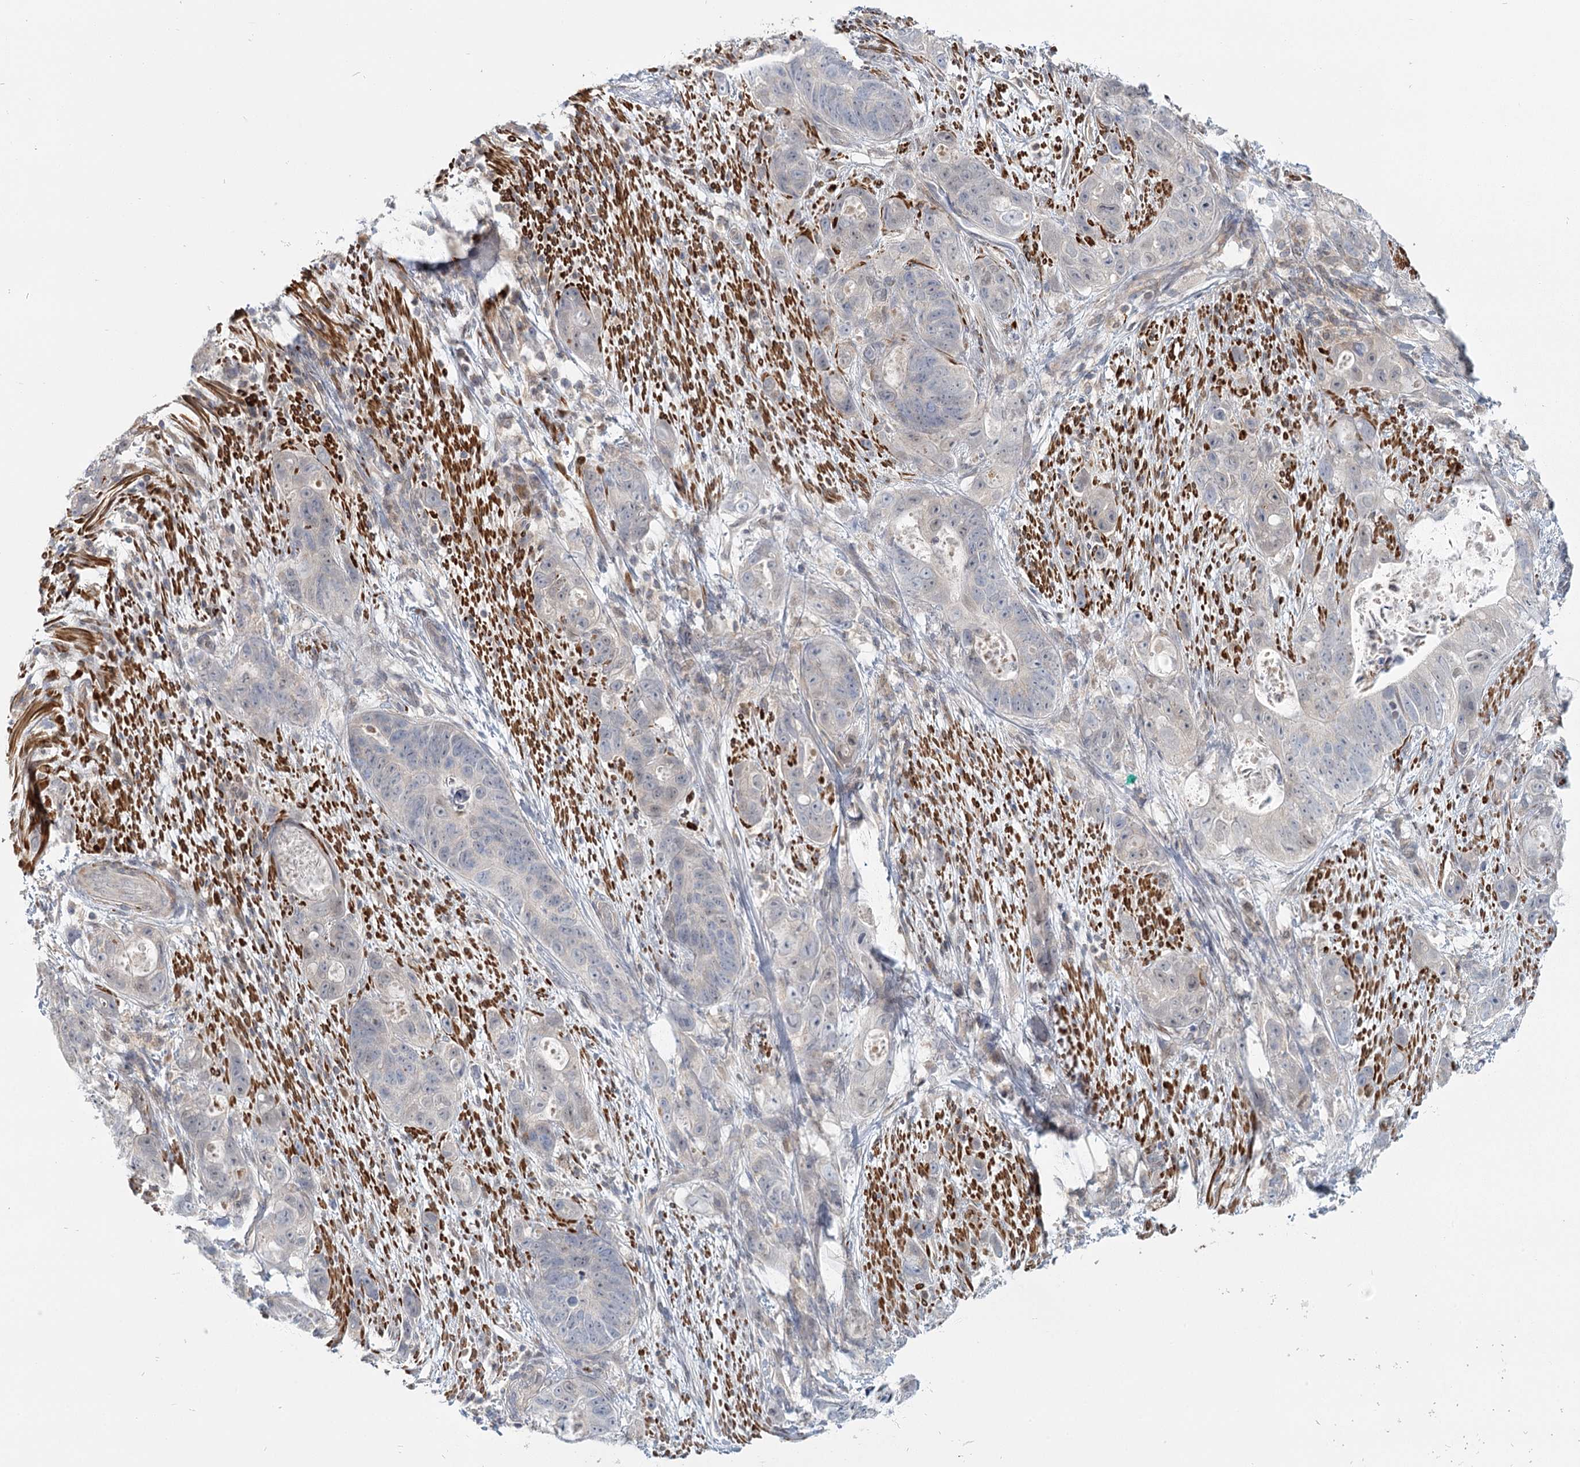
{"staining": {"intensity": "negative", "quantity": "none", "location": "none"}, "tissue": "stomach cancer", "cell_type": "Tumor cells", "image_type": "cancer", "snomed": [{"axis": "morphology", "description": "Adenocarcinoma, NOS"}, {"axis": "topography", "description": "Stomach"}], "caption": "A high-resolution image shows immunohistochemistry (IHC) staining of stomach cancer (adenocarcinoma), which exhibits no significant staining in tumor cells.", "gene": "USP11", "patient": {"sex": "female", "age": 89}}